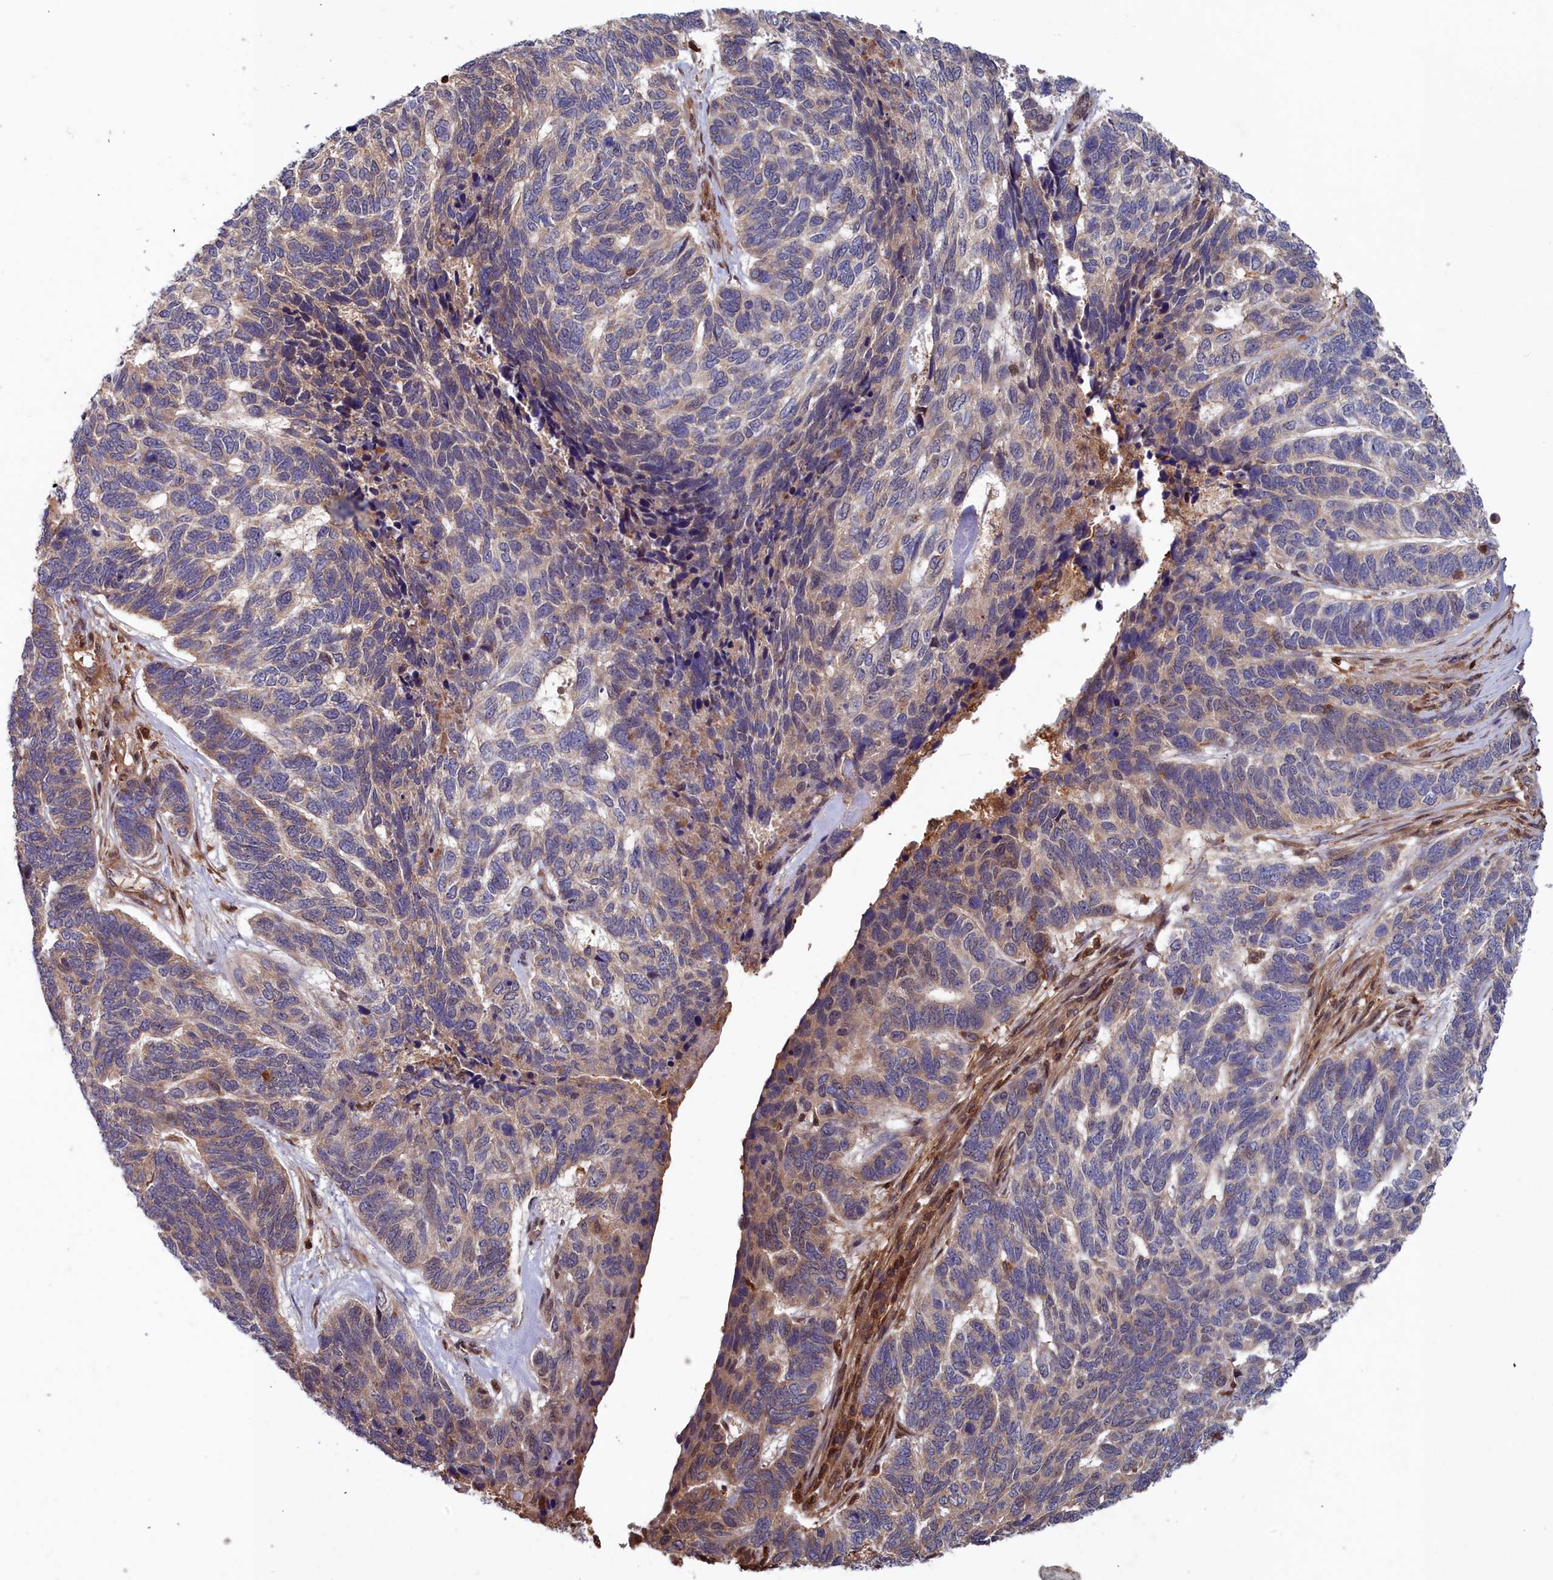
{"staining": {"intensity": "moderate", "quantity": "<25%", "location": "cytoplasmic/membranous"}, "tissue": "skin cancer", "cell_type": "Tumor cells", "image_type": "cancer", "snomed": [{"axis": "morphology", "description": "Basal cell carcinoma"}, {"axis": "topography", "description": "Skin"}], "caption": "Tumor cells display moderate cytoplasmic/membranous positivity in about <25% of cells in skin basal cell carcinoma.", "gene": "GFRA2", "patient": {"sex": "female", "age": 65}}